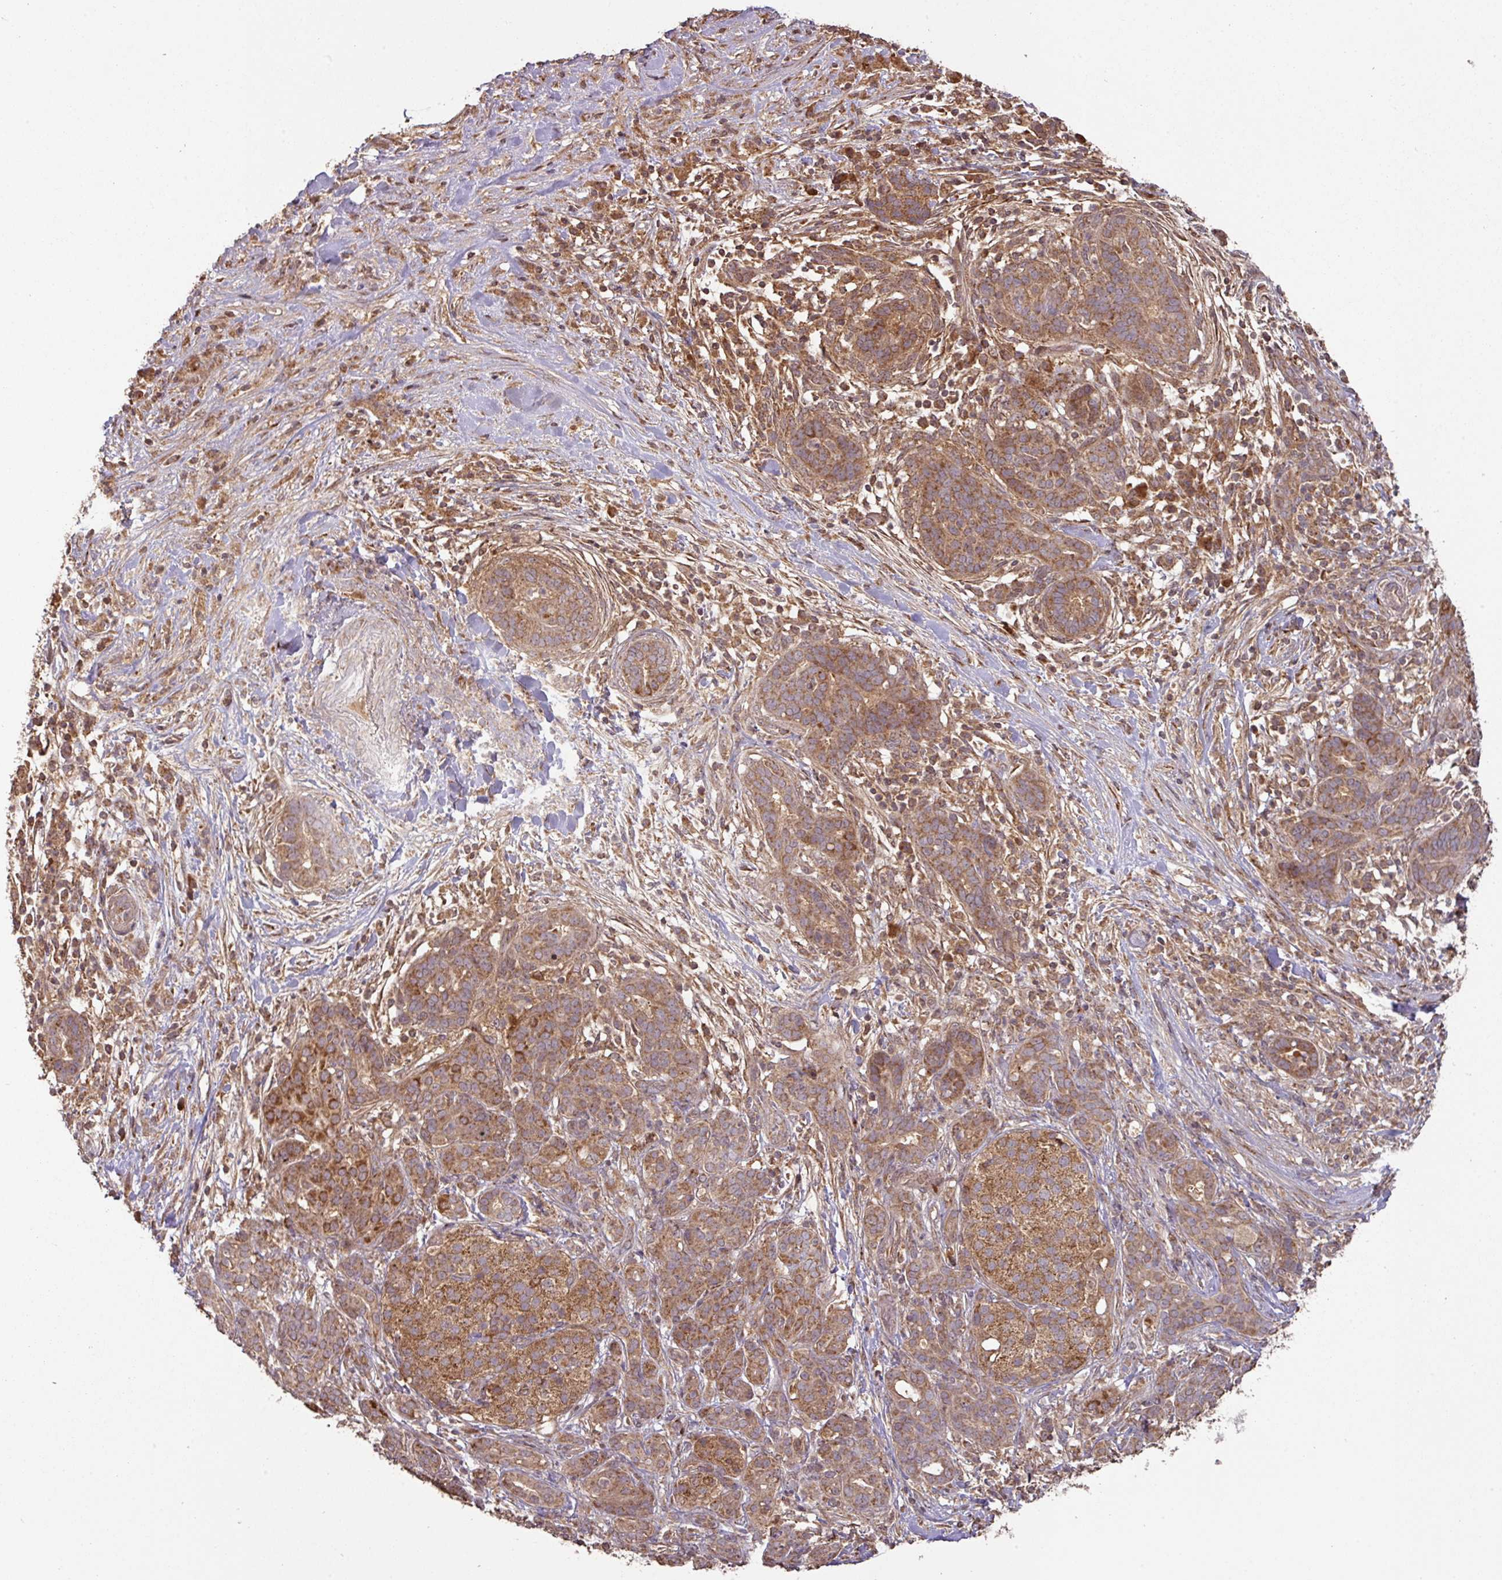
{"staining": {"intensity": "moderate", "quantity": ">75%", "location": "cytoplasmic/membranous"}, "tissue": "pancreatic cancer", "cell_type": "Tumor cells", "image_type": "cancer", "snomed": [{"axis": "morphology", "description": "Adenocarcinoma, NOS"}, {"axis": "topography", "description": "Pancreas"}], "caption": "Tumor cells demonstrate moderate cytoplasmic/membranous expression in approximately >75% of cells in adenocarcinoma (pancreatic). The protein of interest is stained brown, and the nuclei are stained in blue (DAB (3,3'-diaminobenzidine) IHC with brightfield microscopy, high magnification).", "gene": "MRRF", "patient": {"sex": "male", "age": 44}}